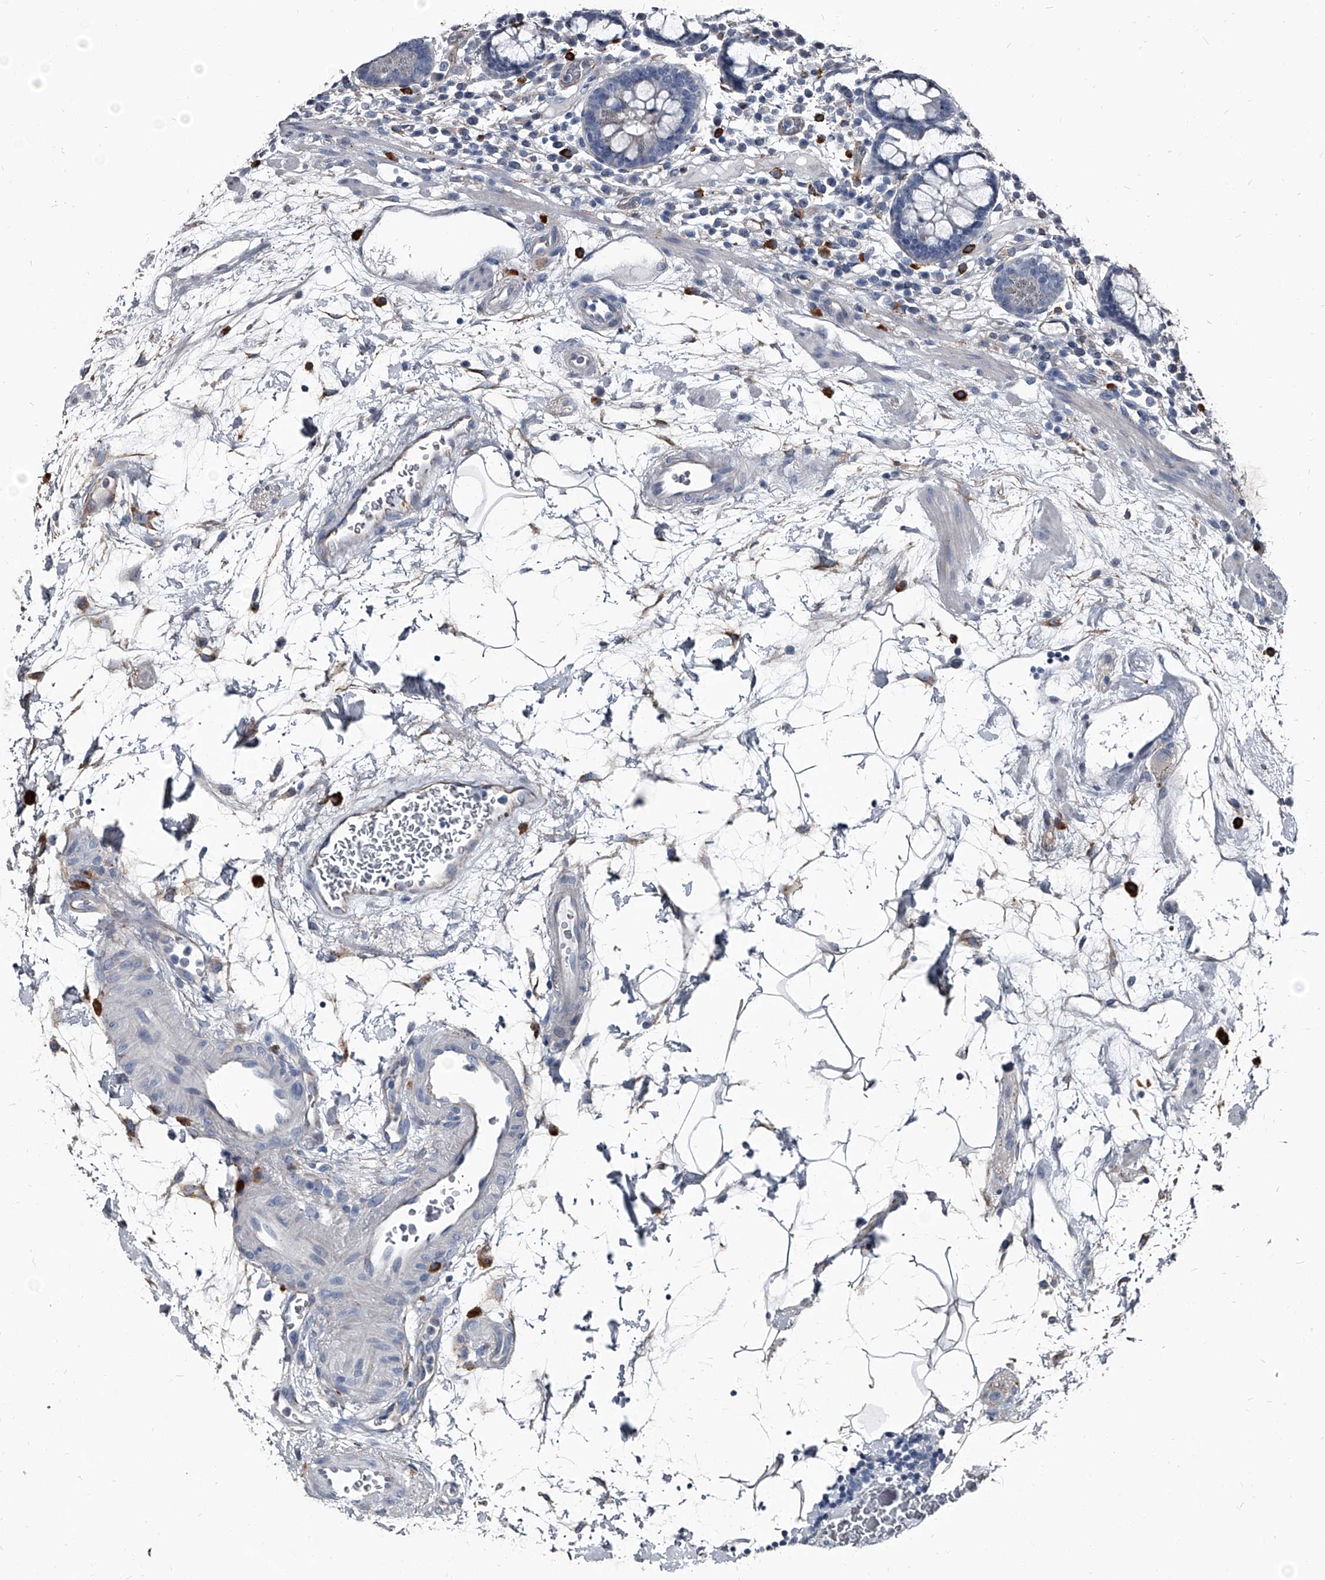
{"staining": {"intensity": "negative", "quantity": "none", "location": "none"}, "tissue": "colon", "cell_type": "Endothelial cells", "image_type": "normal", "snomed": [{"axis": "morphology", "description": "Normal tissue, NOS"}, {"axis": "topography", "description": "Colon"}], "caption": "High magnification brightfield microscopy of unremarkable colon stained with DAB (brown) and counterstained with hematoxylin (blue): endothelial cells show no significant expression.", "gene": "PGLYRP3", "patient": {"sex": "female", "age": 79}}